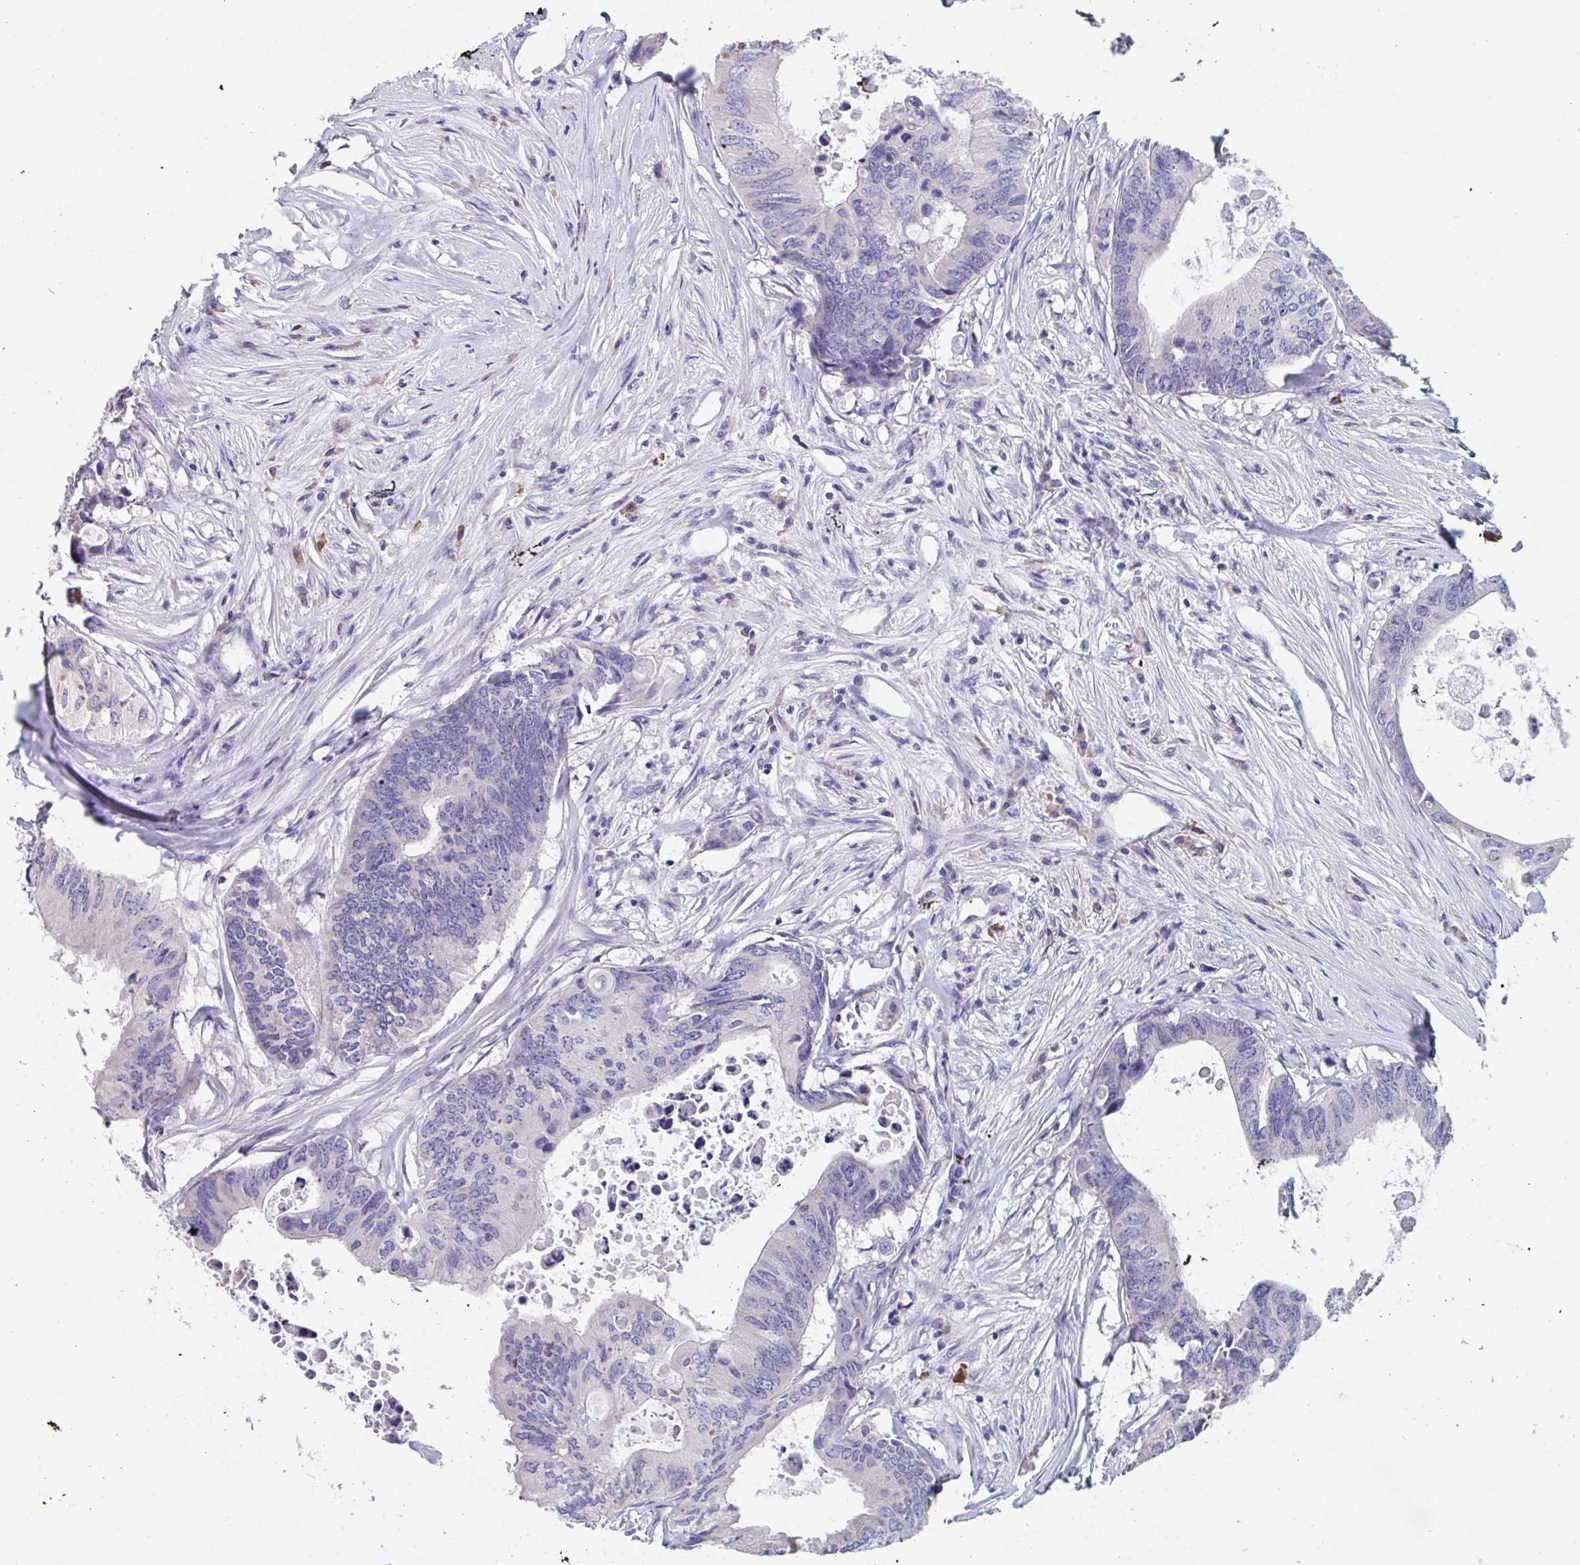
{"staining": {"intensity": "negative", "quantity": "none", "location": "none"}, "tissue": "colorectal cancer", "cell_type": "Tumor cells", "image_type": "cancer", "snomed": [{"axis": "morphology", "description": "Adenocarcinoma, NOS"}, {"axis": "topography", "description": "Colon"}], "caption": "Immunohistochemical staining of colorectal adenocarcinoma shows no significant expression in tumor cells. (Brightfield microscopy of DAB immunohistochemistry at high magnification).", "gene": "LRRC58", "patient": {"sex": "male", "age": 71}}